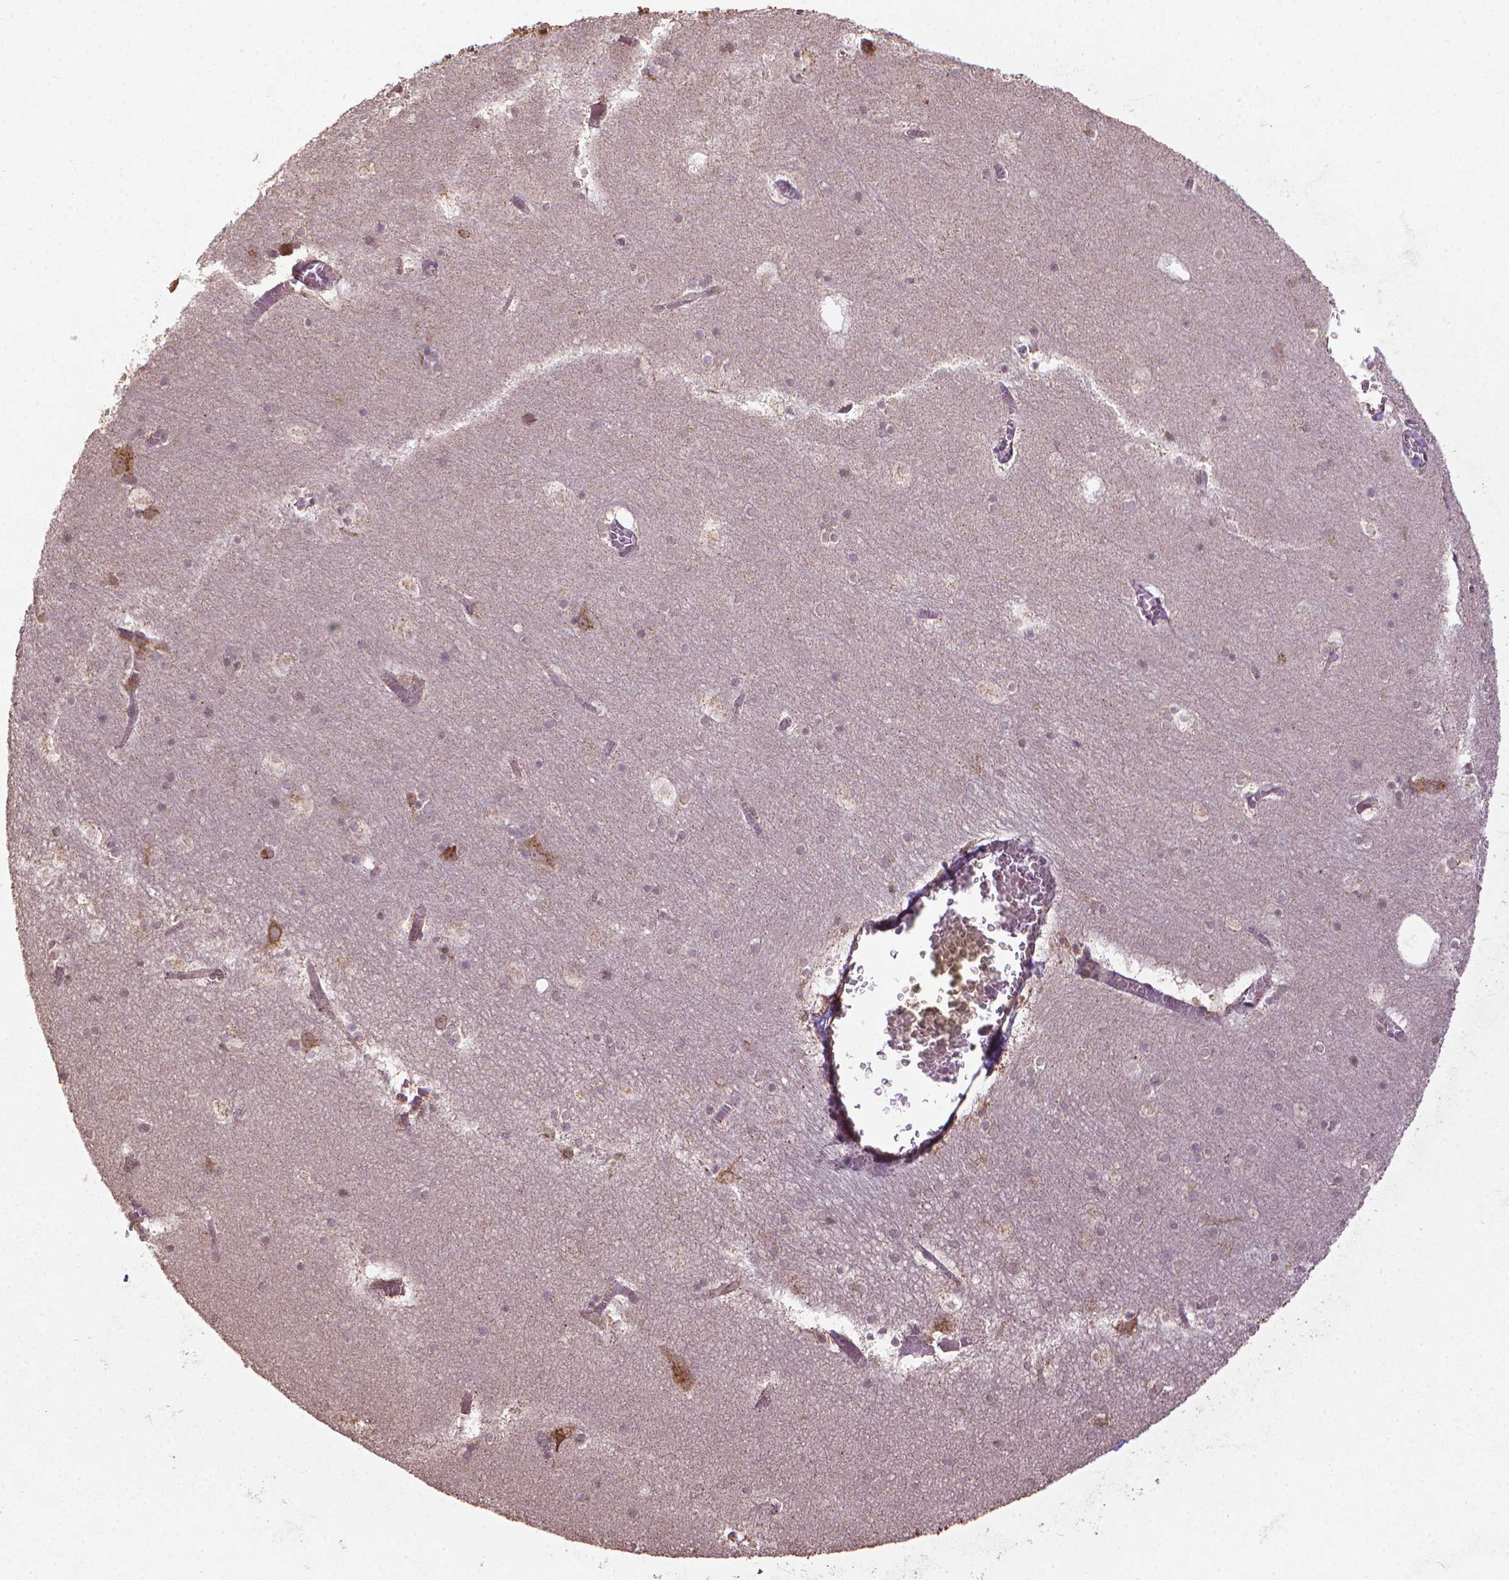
{"staining": {"intensity": "negative", "quantity": "none", "location": "none"}, "tissue": "hippocampus", "cell_type": "Glial cells", "image_type": "normal", "snomed": [{"axis": "morphology", "description": "Normal tissue, NOS"}, {"axis": "topography", "description": "Hippocampus"}], "caption": "IHC histopathology image of benign hippocampus stained for a protein (brown), which reveals no staining in glial cells. Nuclei are stained in blue.", "gene": "GAS1", "patient": {"sex": "male", "age": 45}}